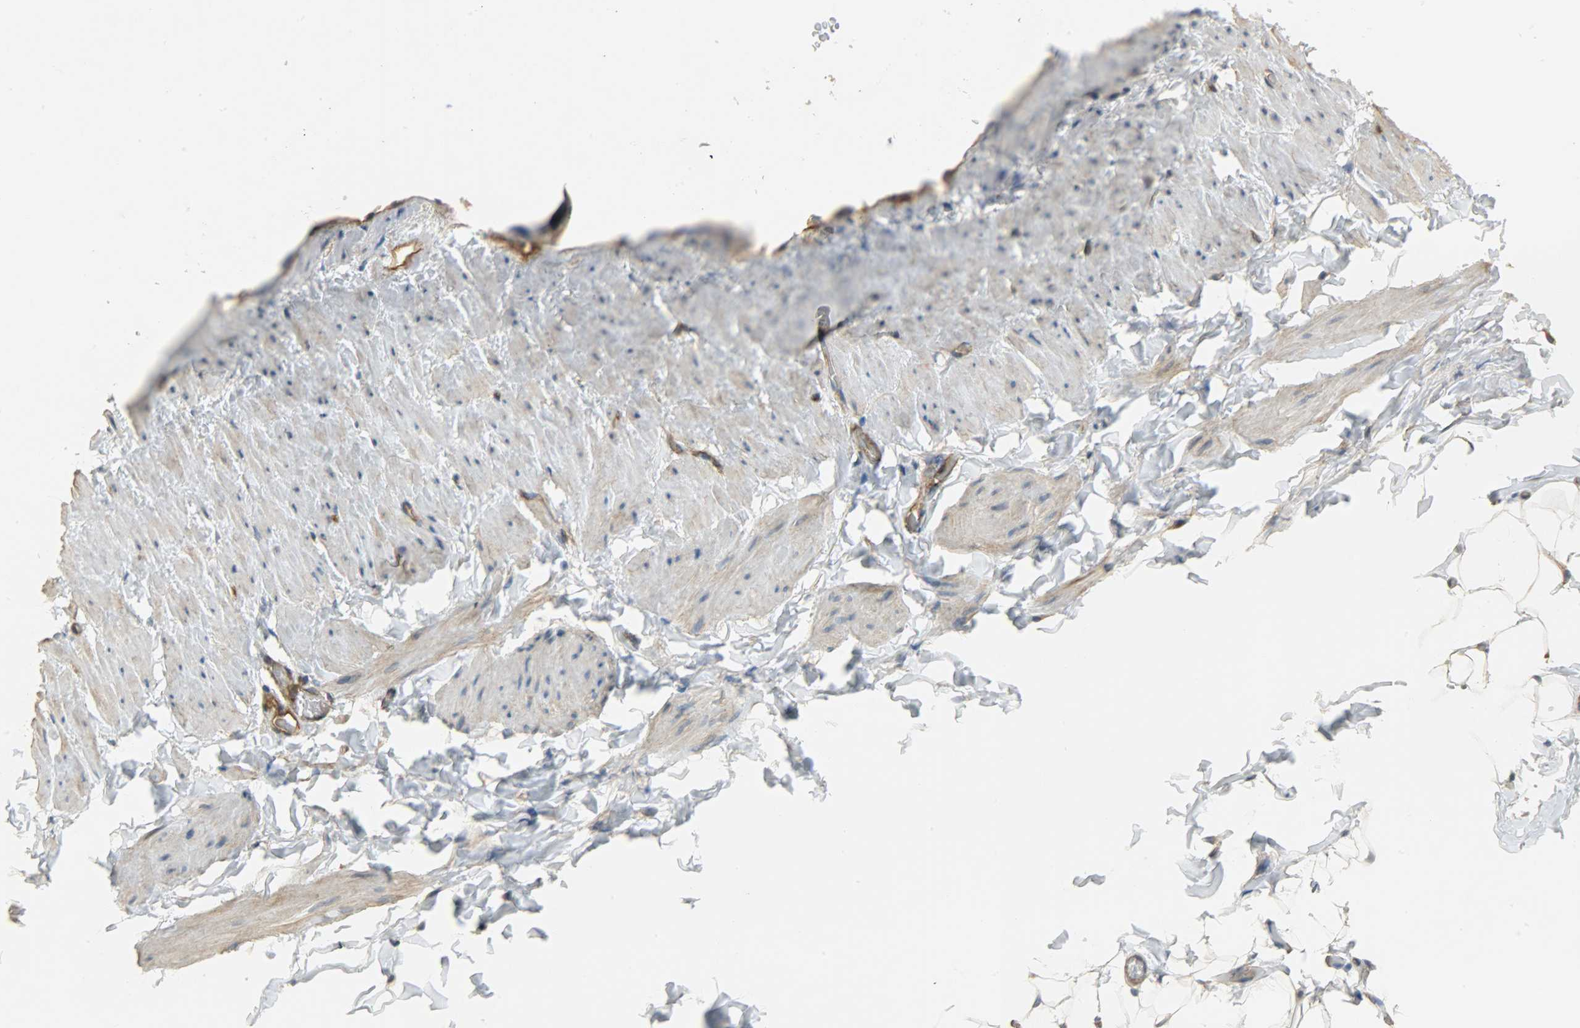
{"staining": {"intensity": "weak", "quantity": ">75%", "location": "cytoplasmic/membranous"}, "tissue": "adipose tissue", "cell_type": "Adipocytes", "image_type": "normal", "snomed": [{"axis": "morphology", "description": "Normal tissue, NOS"}, {"axis": "topography", "description": "Soft tissue"}], "caption": "Immunohistochemical staining of benign human adipose tissue displays weak cytoplasmic/membranous protein expression in about >75% of adipocytes. Ihc stains the protein in brown and the nuclei are stained blue.", "gene": "KIAA1217", "patient": {"sex": "male", "age": 26}}